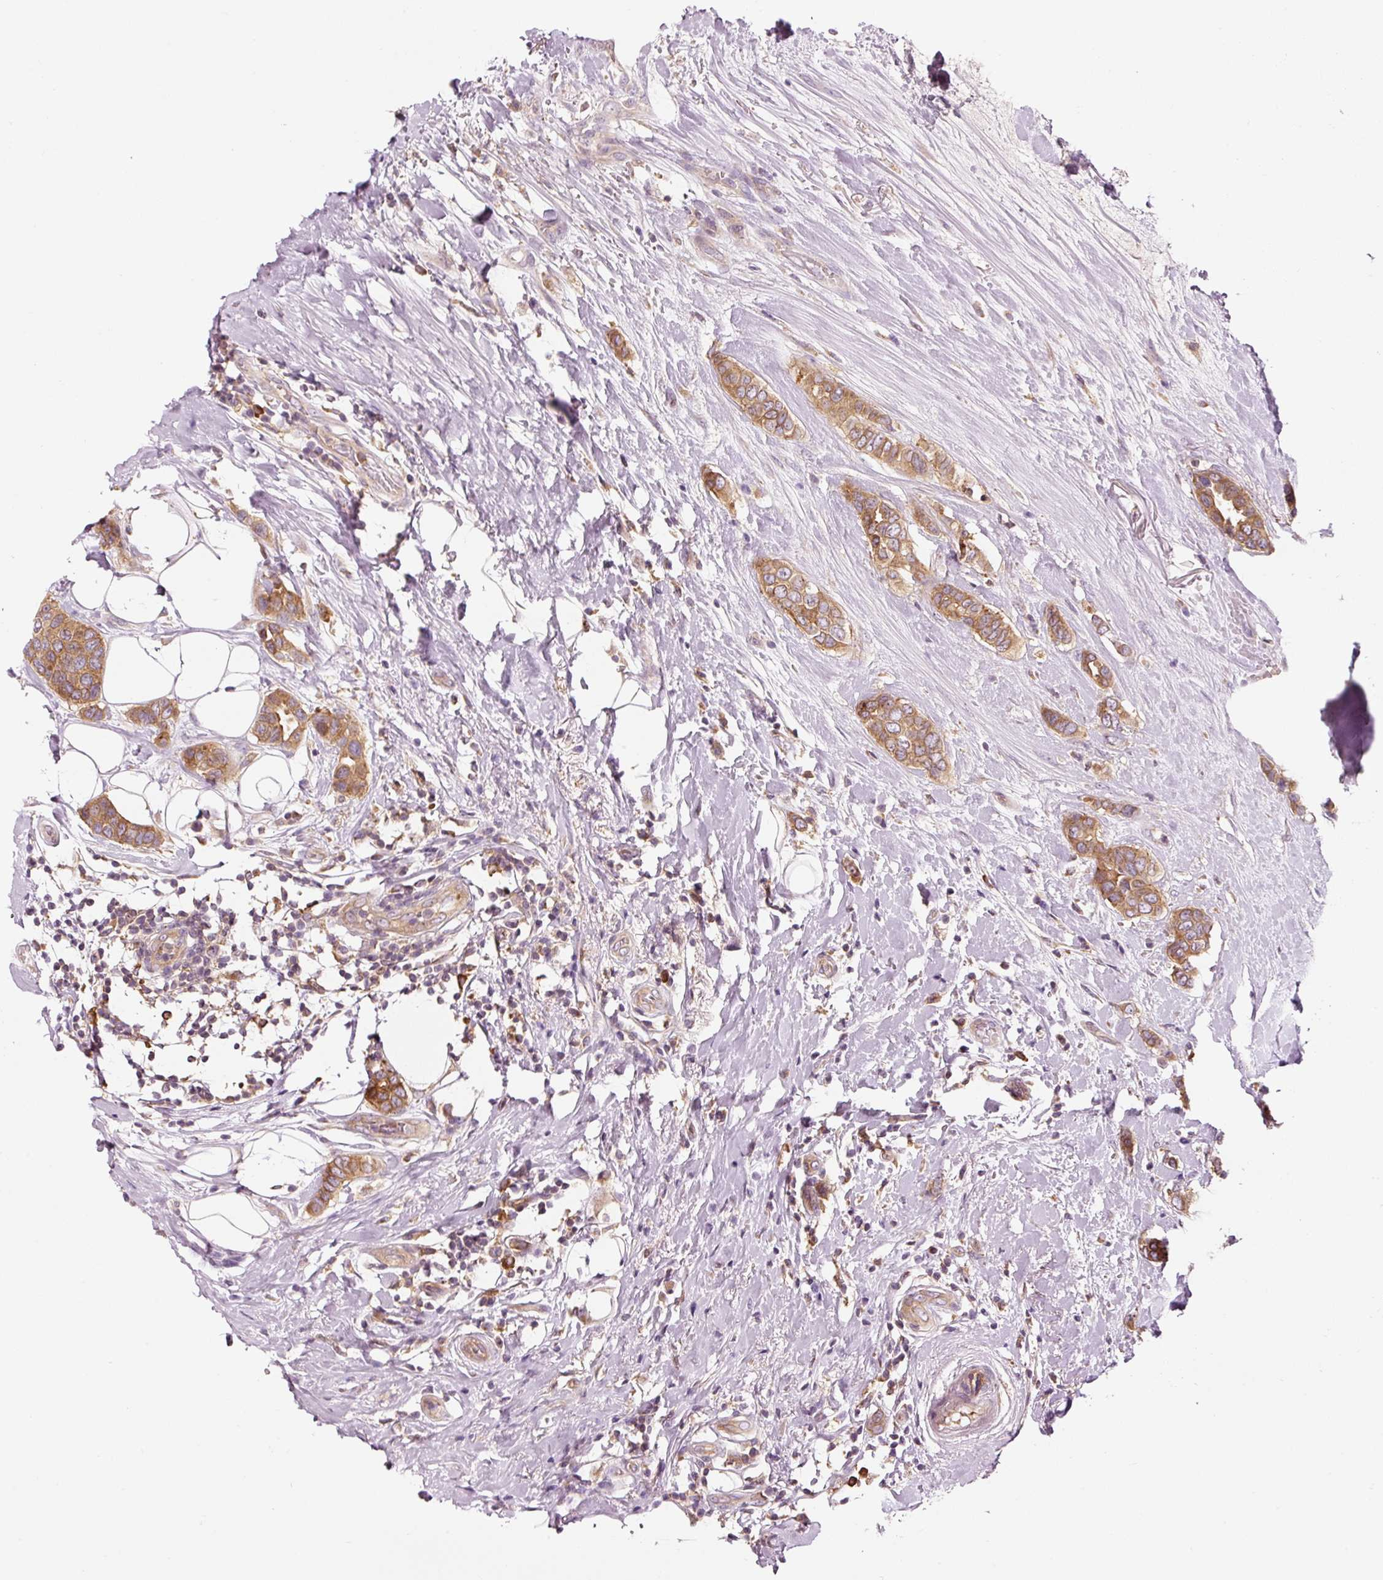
{"staining": {"intensity": "moderate", "quantity": ">75%", "location": "cytoplasmic/membranous"}, "tissue": "breast cancer", "cell_type": "Tumor cells", "image_type": "cancer", "snomed": [{"axis": "morphology", "description": "Lobular carcinoma"}, {"axis": "topography", "description": "Breast"}], "caption": "The histopathology image displays staining of breast lobular carcinoma, revealing moderate cytoplasmic/membranous protein positivity (brown color) within tumor cells.", "gene": "NAPA", "patient": {"sex": "female", "age": 51}}